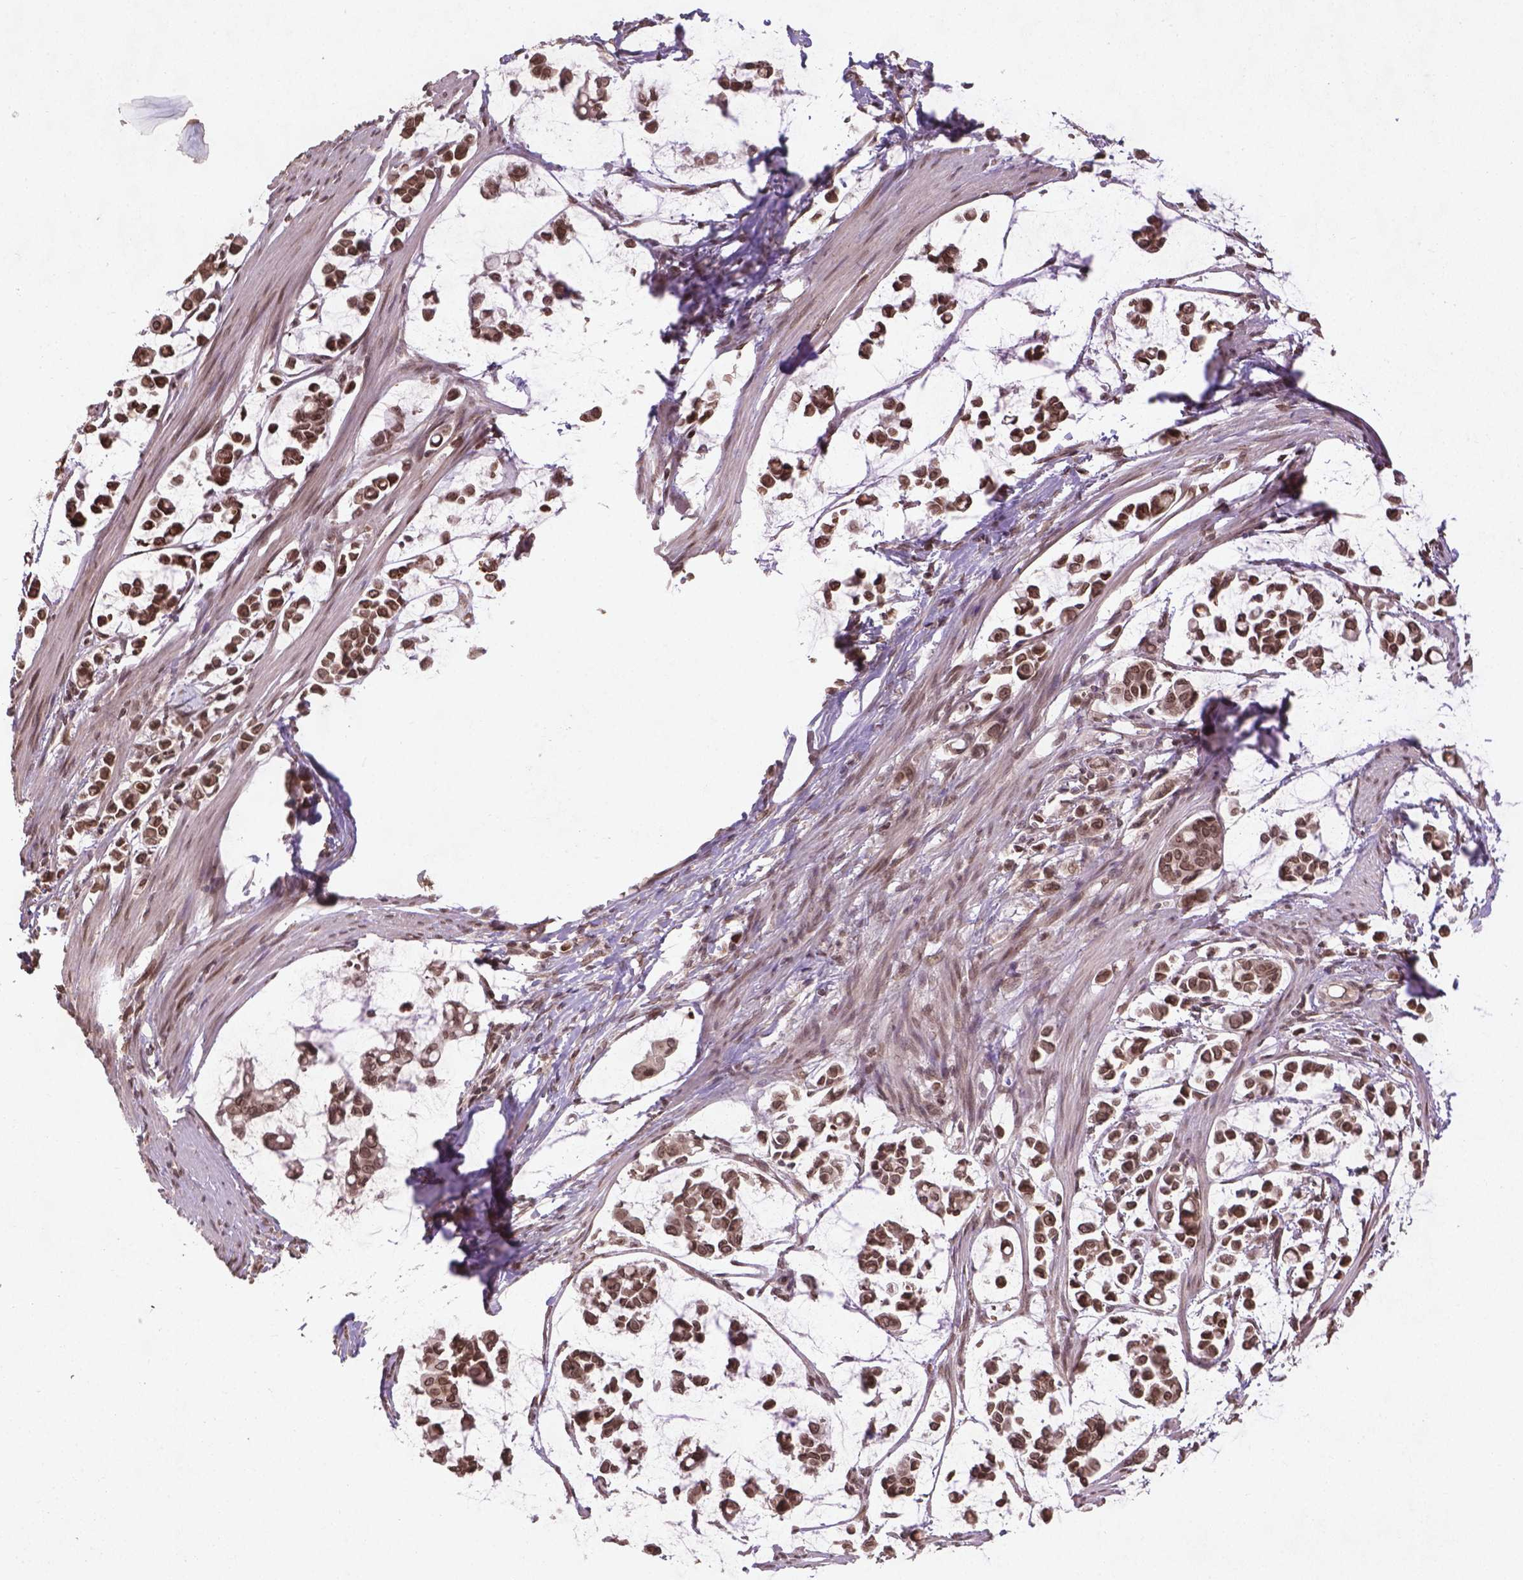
{"staining": {"intensity": "strong", "quantity": ">75%", "location": "nuclear"}, "tissue": "stomach cancer", "cell_type": "Tumor cells", "image_type": "cancer", "snomed": [{"axis": "morphology", "description": "Adenocarcinoma, NOS"}, {"axis": "topography", "description": "Stomach"}], "caption": "IHC (DAB) staining of human stomach adenocarcinoma demonstrates strong nuclear protein staining in about >75% of tumor cells. (brown staining indicates protein expression, while blue staining denotes nuclei).", "gene": "BANF1", "patient": {"sex": "male", "age": 82}}